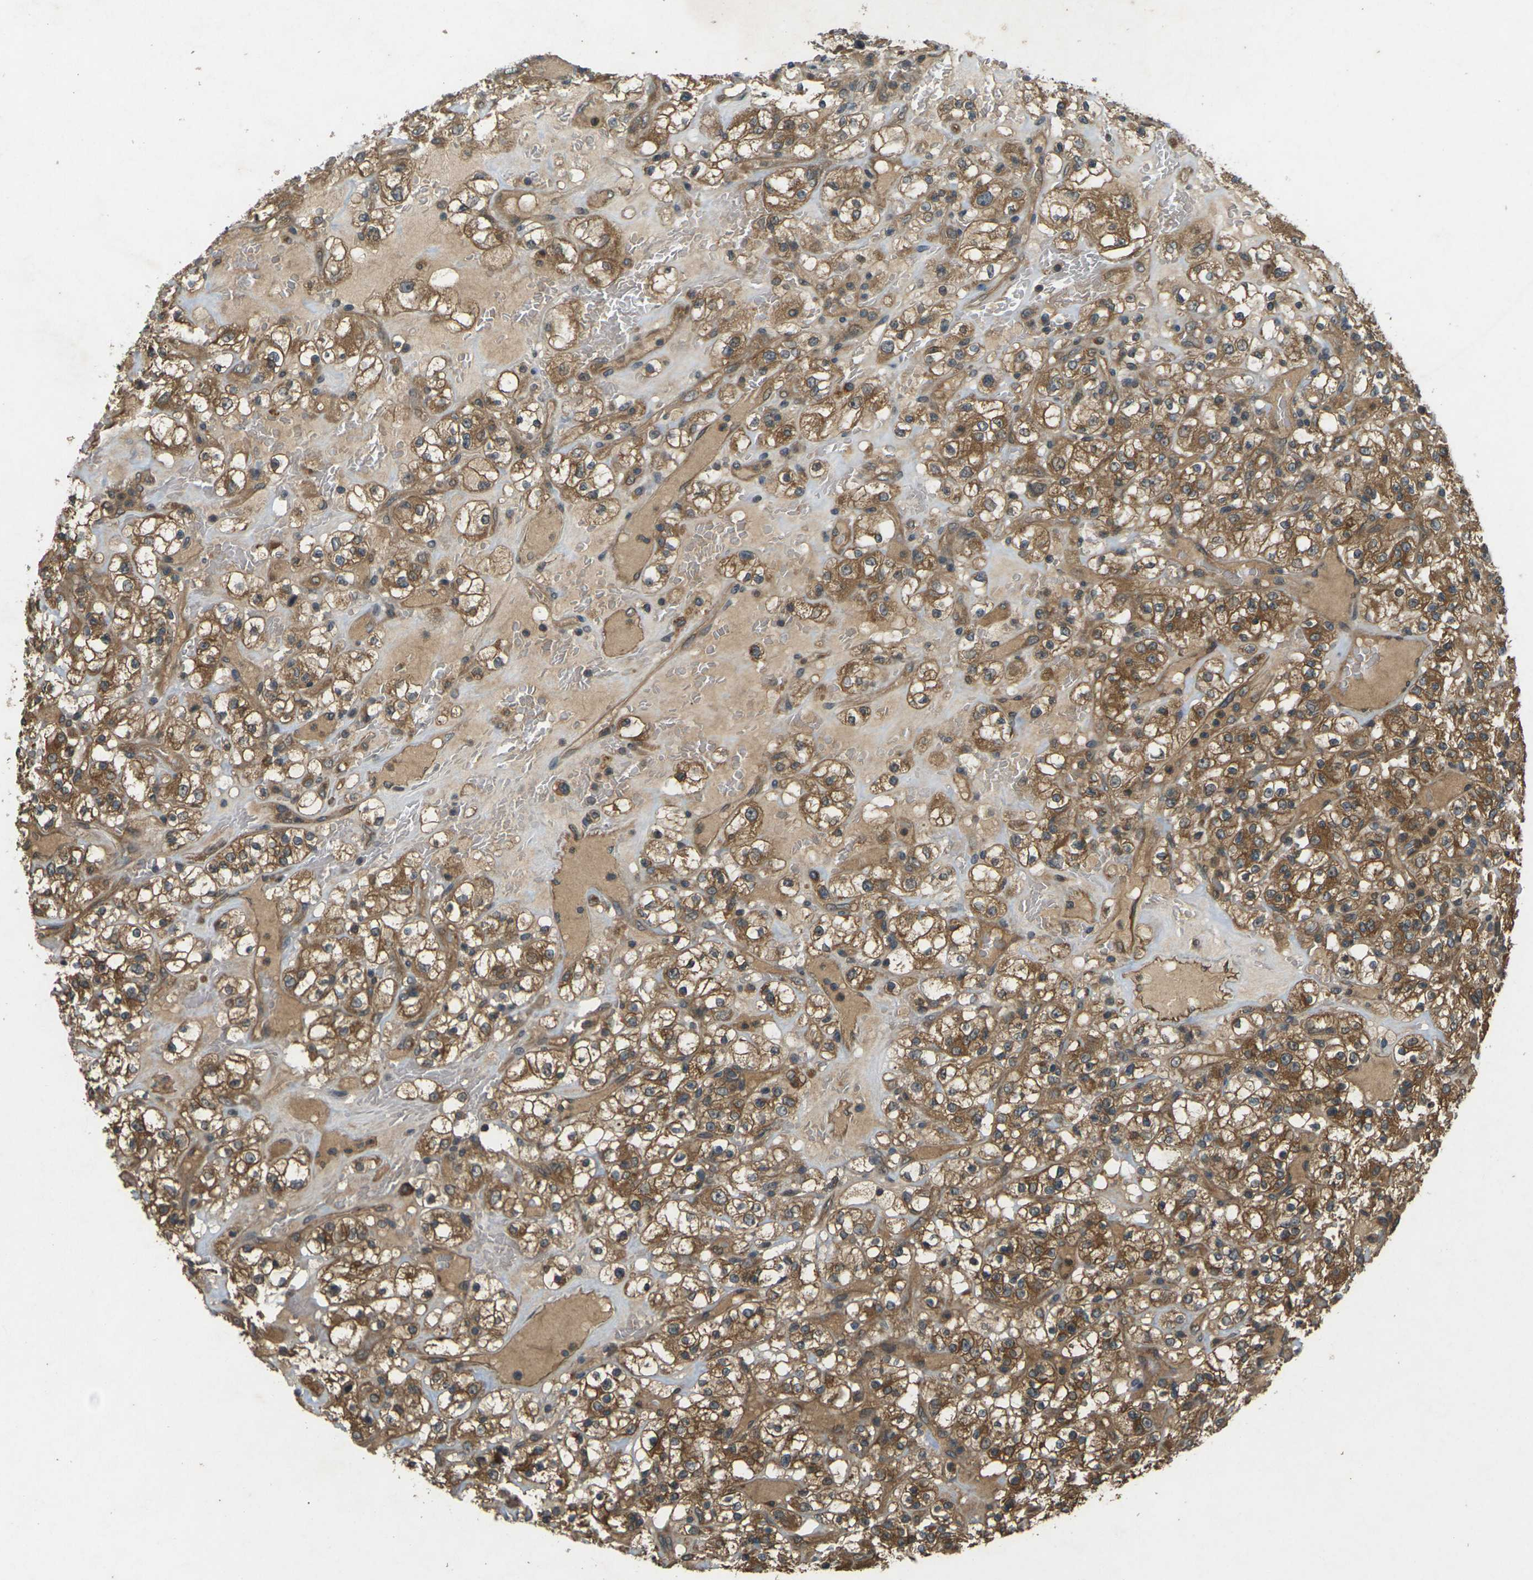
{"staining": {"intensity": "moderate", "quantity": ">75%", "location": "cytoplasmic/membranous"}, "tissue": "renal cancer", "cell_type": "Tumor cells", "image_type": "cancer", "snomed": [{"axis": "morphology", "description": "Normal tissue, NOS"}, {"axis": "morphology", "description": "Adenocarcinoma, NOS"}, {"axis": "topography", "description": "Kidney"}], "caption": "Tumor cells demonstrate moderate cytoplasmic/membranous staining in about >75% of cells in renal cancer (adenocarcinoma).", "gene": "TAP1", "patient": {"sex": "female", "age": 72}}